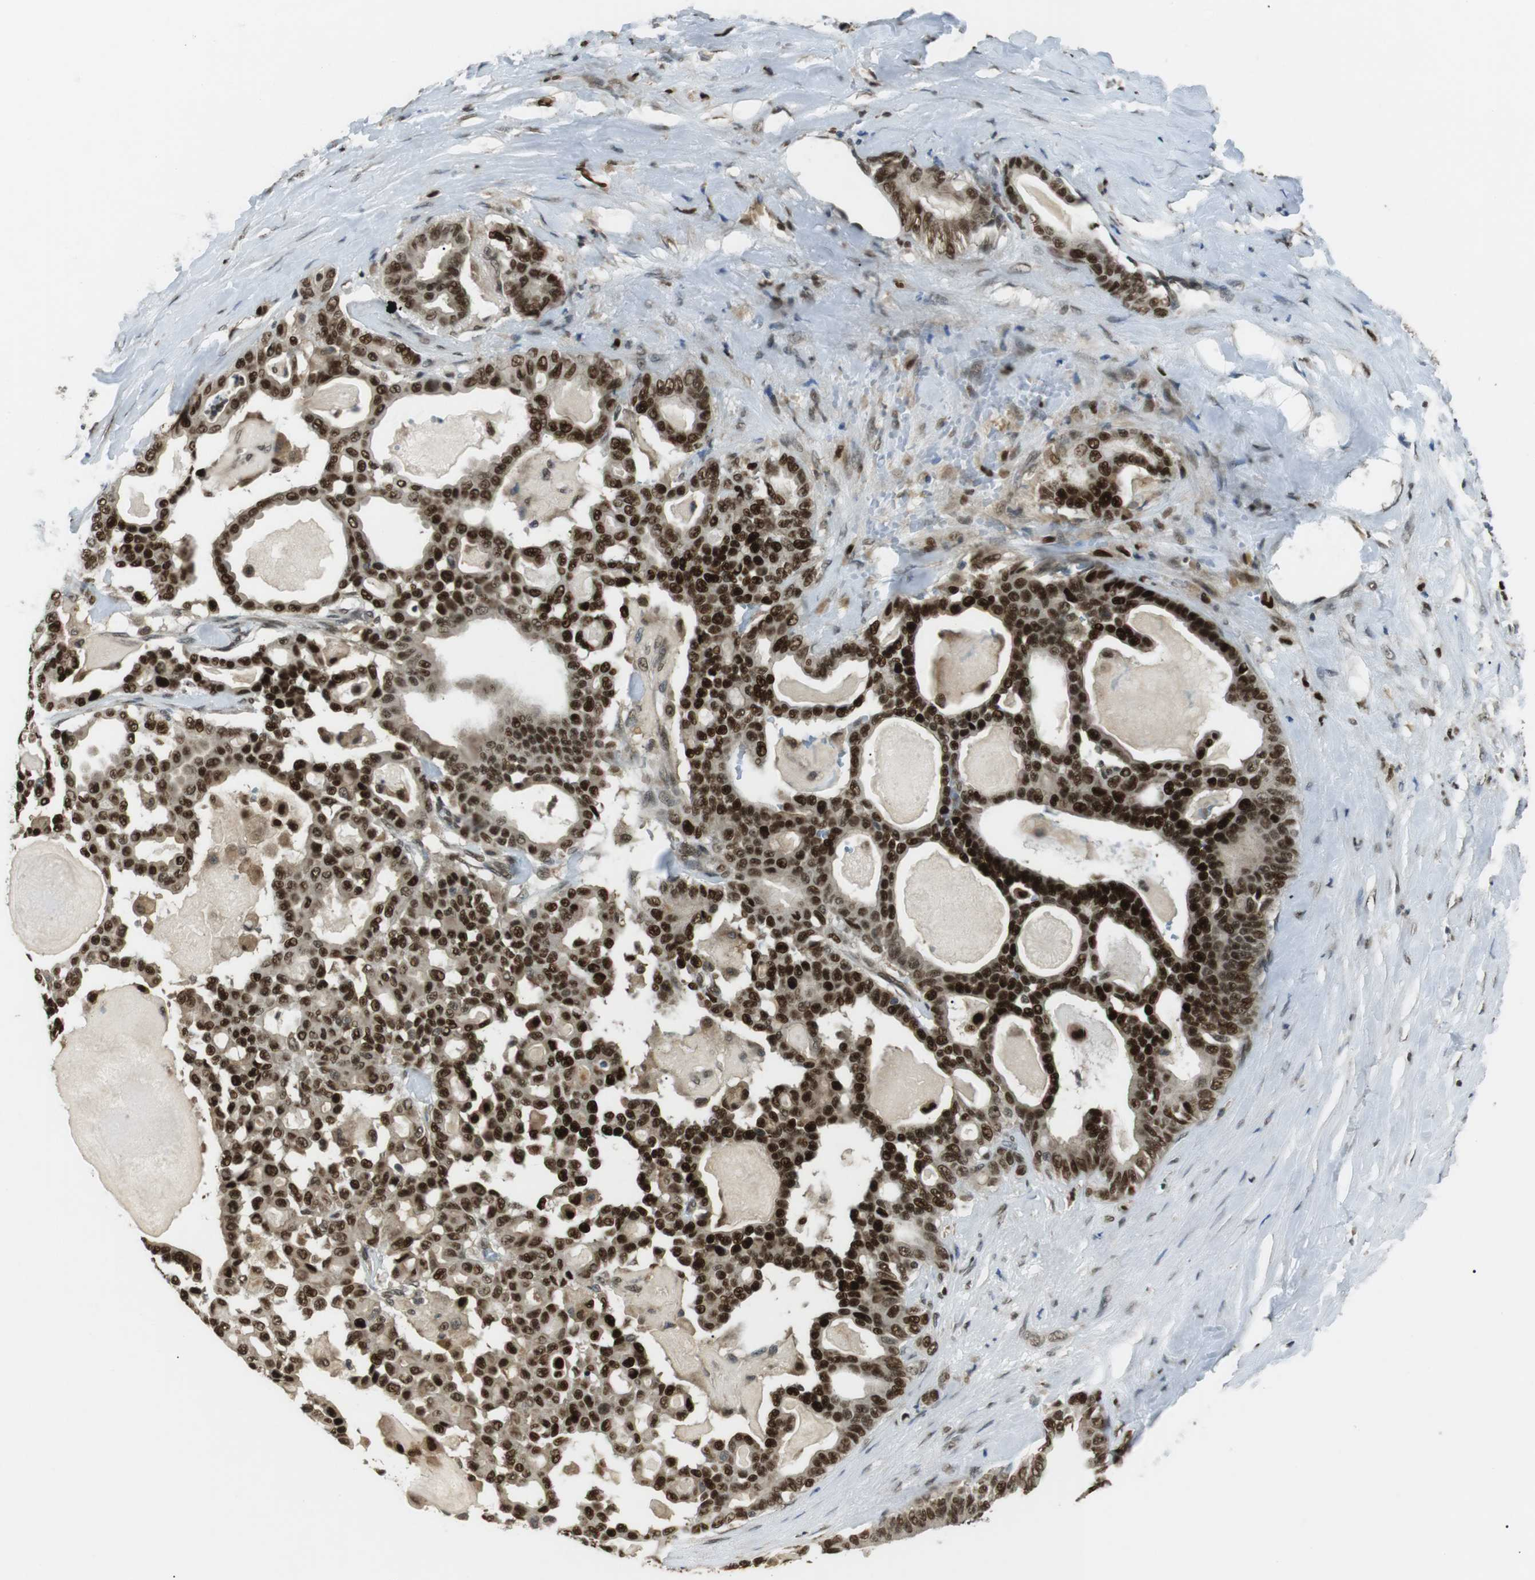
{"staining": {"intensity": "strong", "quantity": ">75%", "location": "nuclear"}, "tissue": "pancreatic cancer", "cell_type": "Tumor cells", "image_type": "cancer", "snomed": [{"axis": "morphology", "description": "Adenocarcinoma, NOS"}, {"axis": "topography", "description": "Pancreas"}], "caption": "Human adenocarcinoma (pancreatic) stained with a brown dye displays strong nuclear positive expression in approximately >75% of tumor cells.", "gene": "ORAI3", "patient": {"sex": "male", "age": 63}}